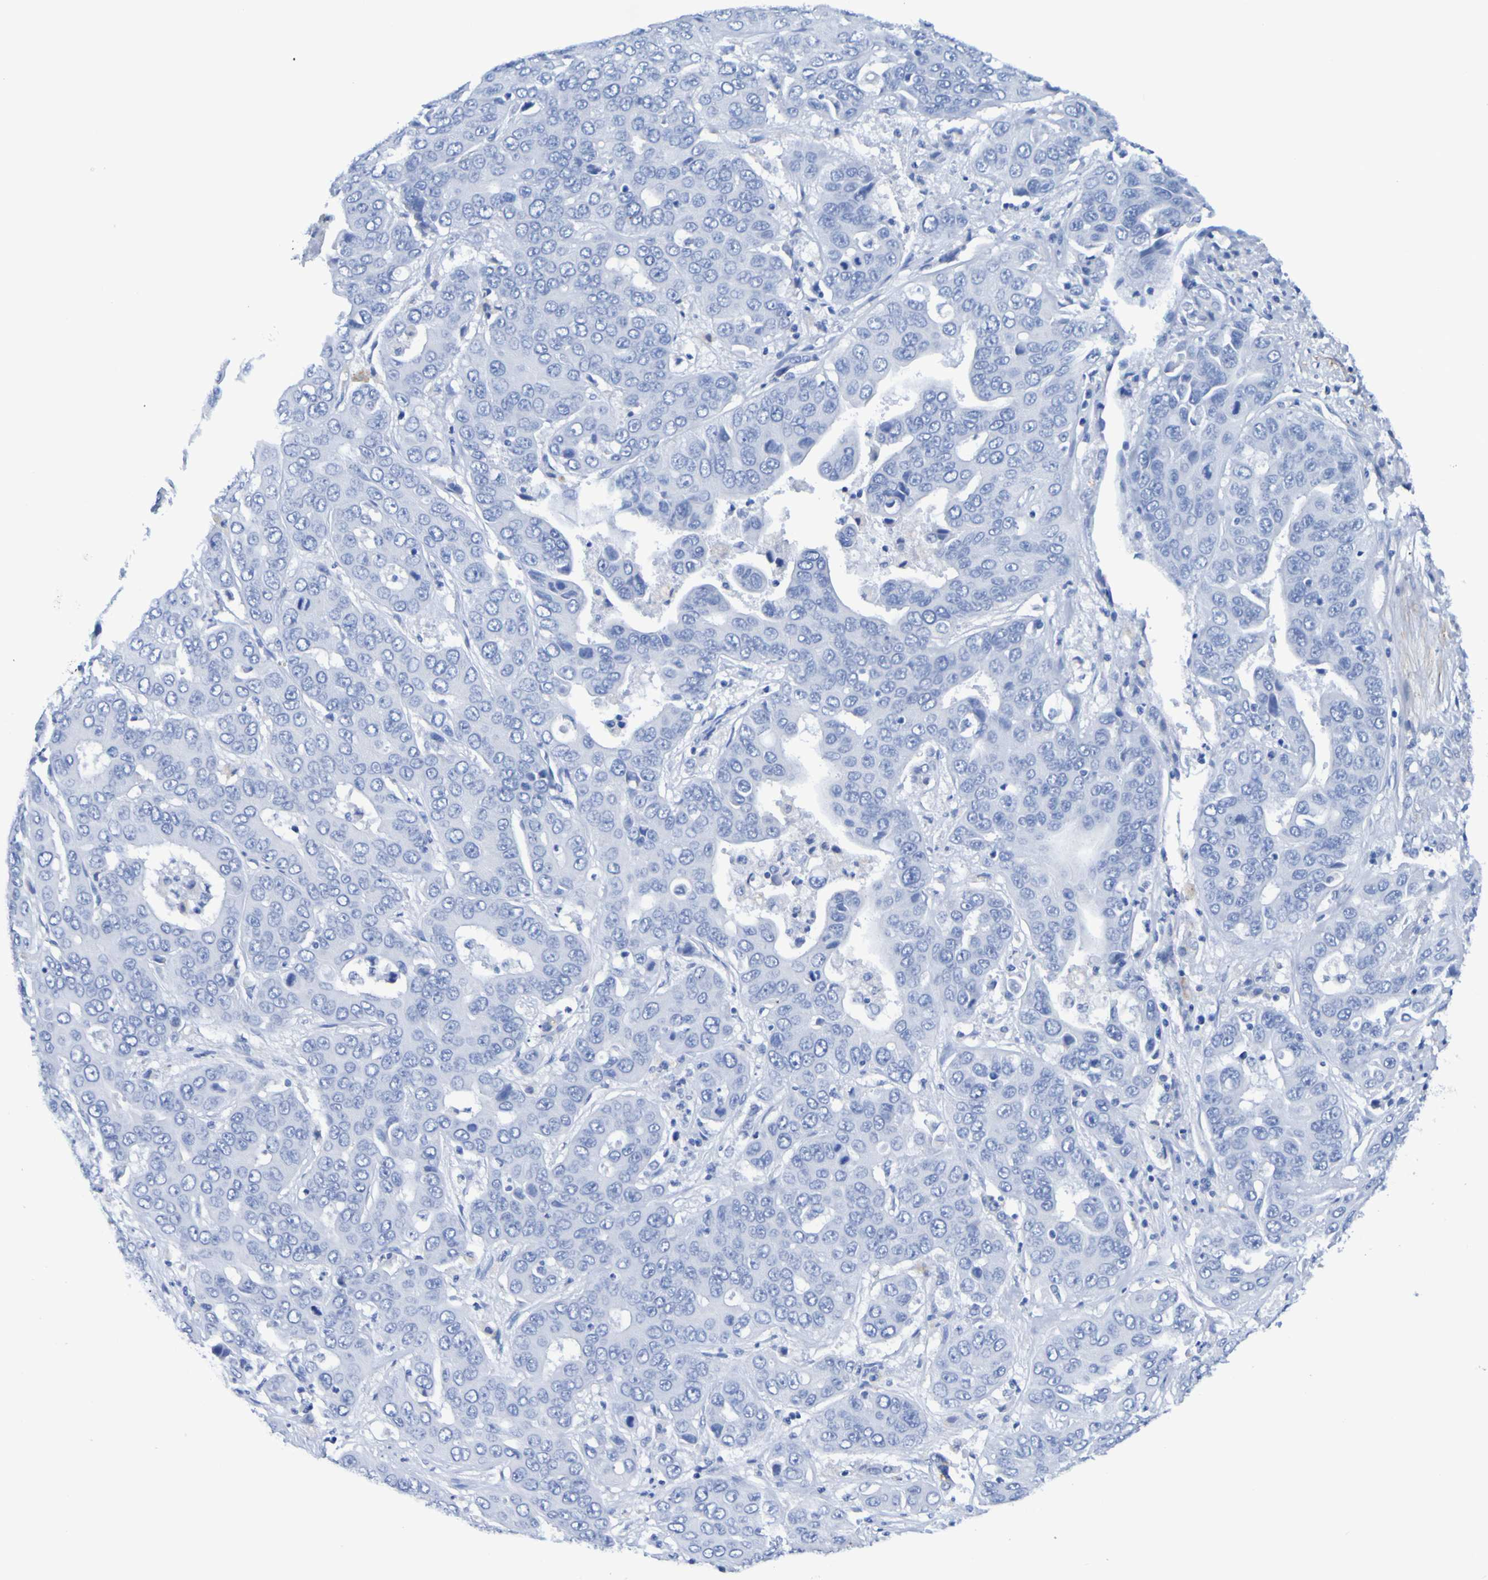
{"staining": {"intensity": "negative", "quantity": "none", "location": "none"}, "tissue": "liver cancer", "cell_type": "Tumor cells", "image_type": "cancer", "snomed": [{"axis": "morphology", "description": "Cholangiocarcinoma"}, {"axis": "topography", "description": "Liver"}], "caption": "Liver cholangiocarcinoma was stained to show a protein in brown. There is no significant expression in tumor cells.", "gene": "DPEP1", "patient": {"sex": "female", "age": 52}}